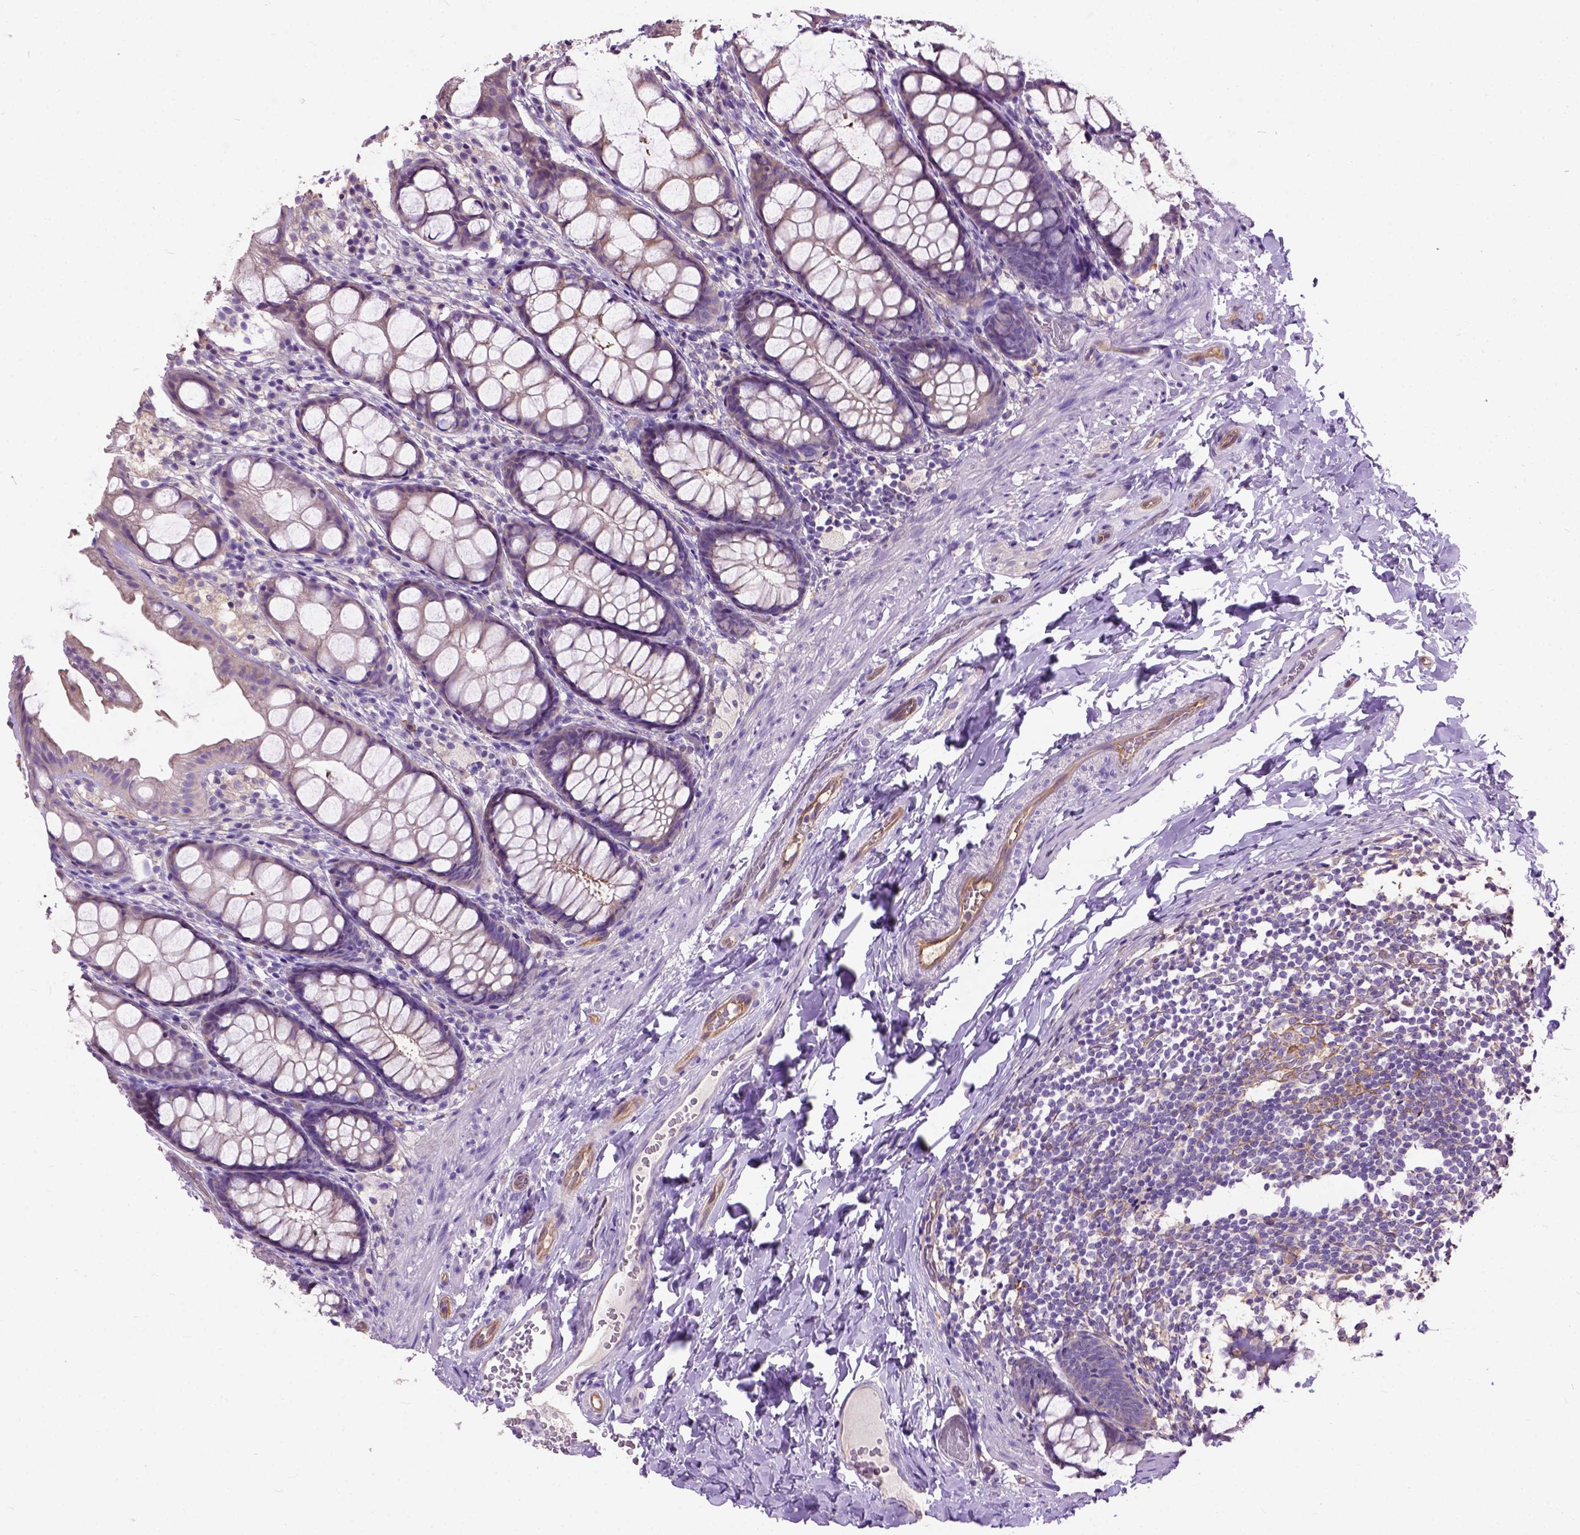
{"staining": {"intensity": "moderate", "quantity": ">75%", "location": "cytoplasmic/membranous"}, "tissue": "colon", "cell_type": "Endothelial cells", "image_type": "normal", "snomed": [{"axis": "morphology", "description": "Normal tissue, NOS"}, {"axis": "topography", "description": "Colon"}], "caption": "IHC photomicrograph of normal colon stained for a protein (brown), which demonstrates medium levels of moderate cytoplasmic/membranous expression in approximately >75% of endothelial cells.", "gene": "SEMA4F", "patient": {"sex": "male", "age": 47}}